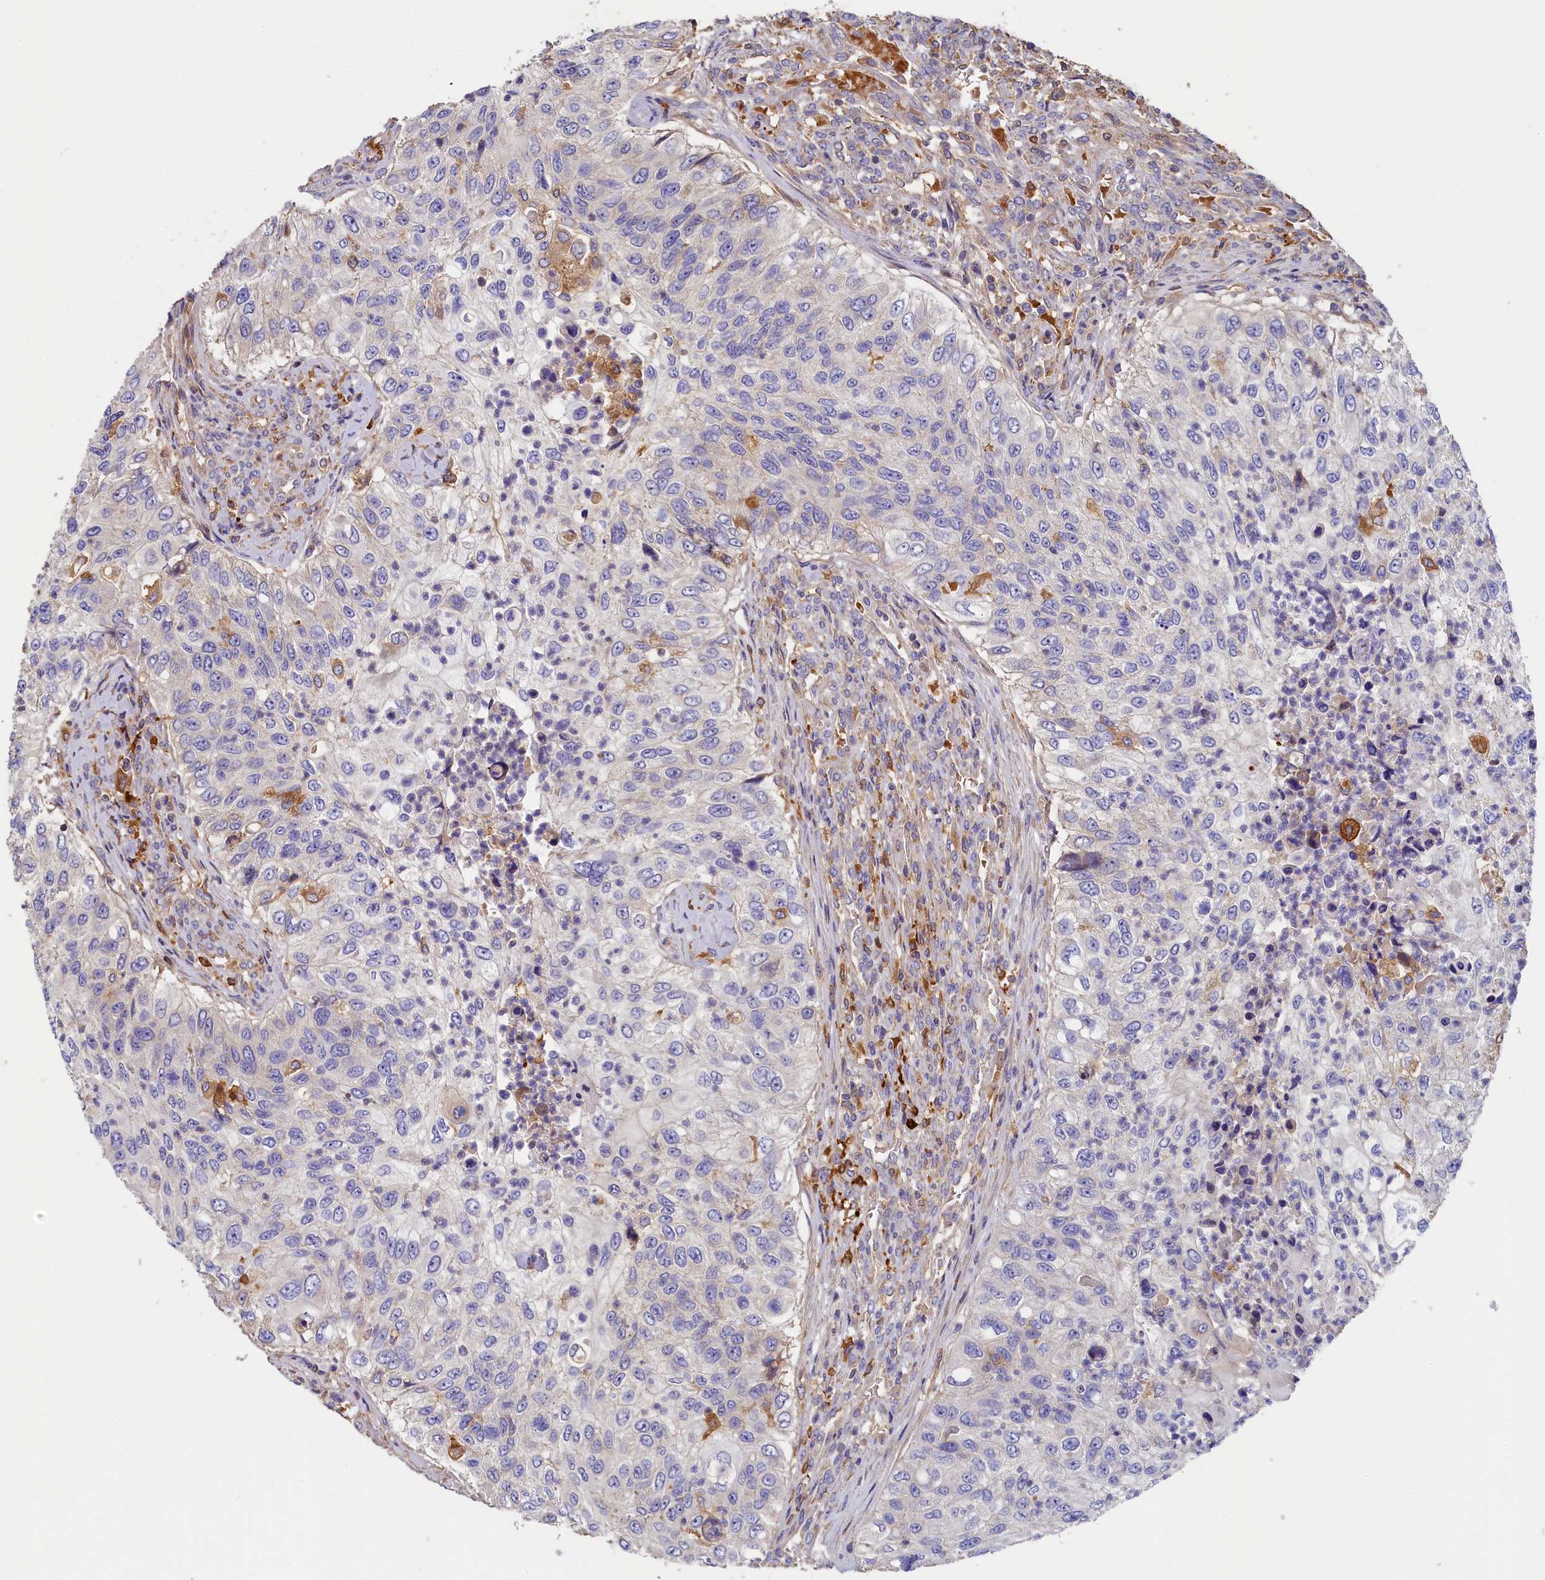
{"staining": {"intensity": "negative", "quantity": "none", "location": "none"}, "tissue": "urothelial cancer", "cell_type": "Tumor cells", "image_type": "cancer", "snomed": [{"axis": "morphology", "description": "Urothelial carcinoma, High grade"}, {"axis": "topography", "description": "Urinary bladder"}], "caption": "The image demonstrates no staining of tumor cells in urothelial cancer.", "gene": "SEC31B", "patient": {"sex": "female", "age": 60}}